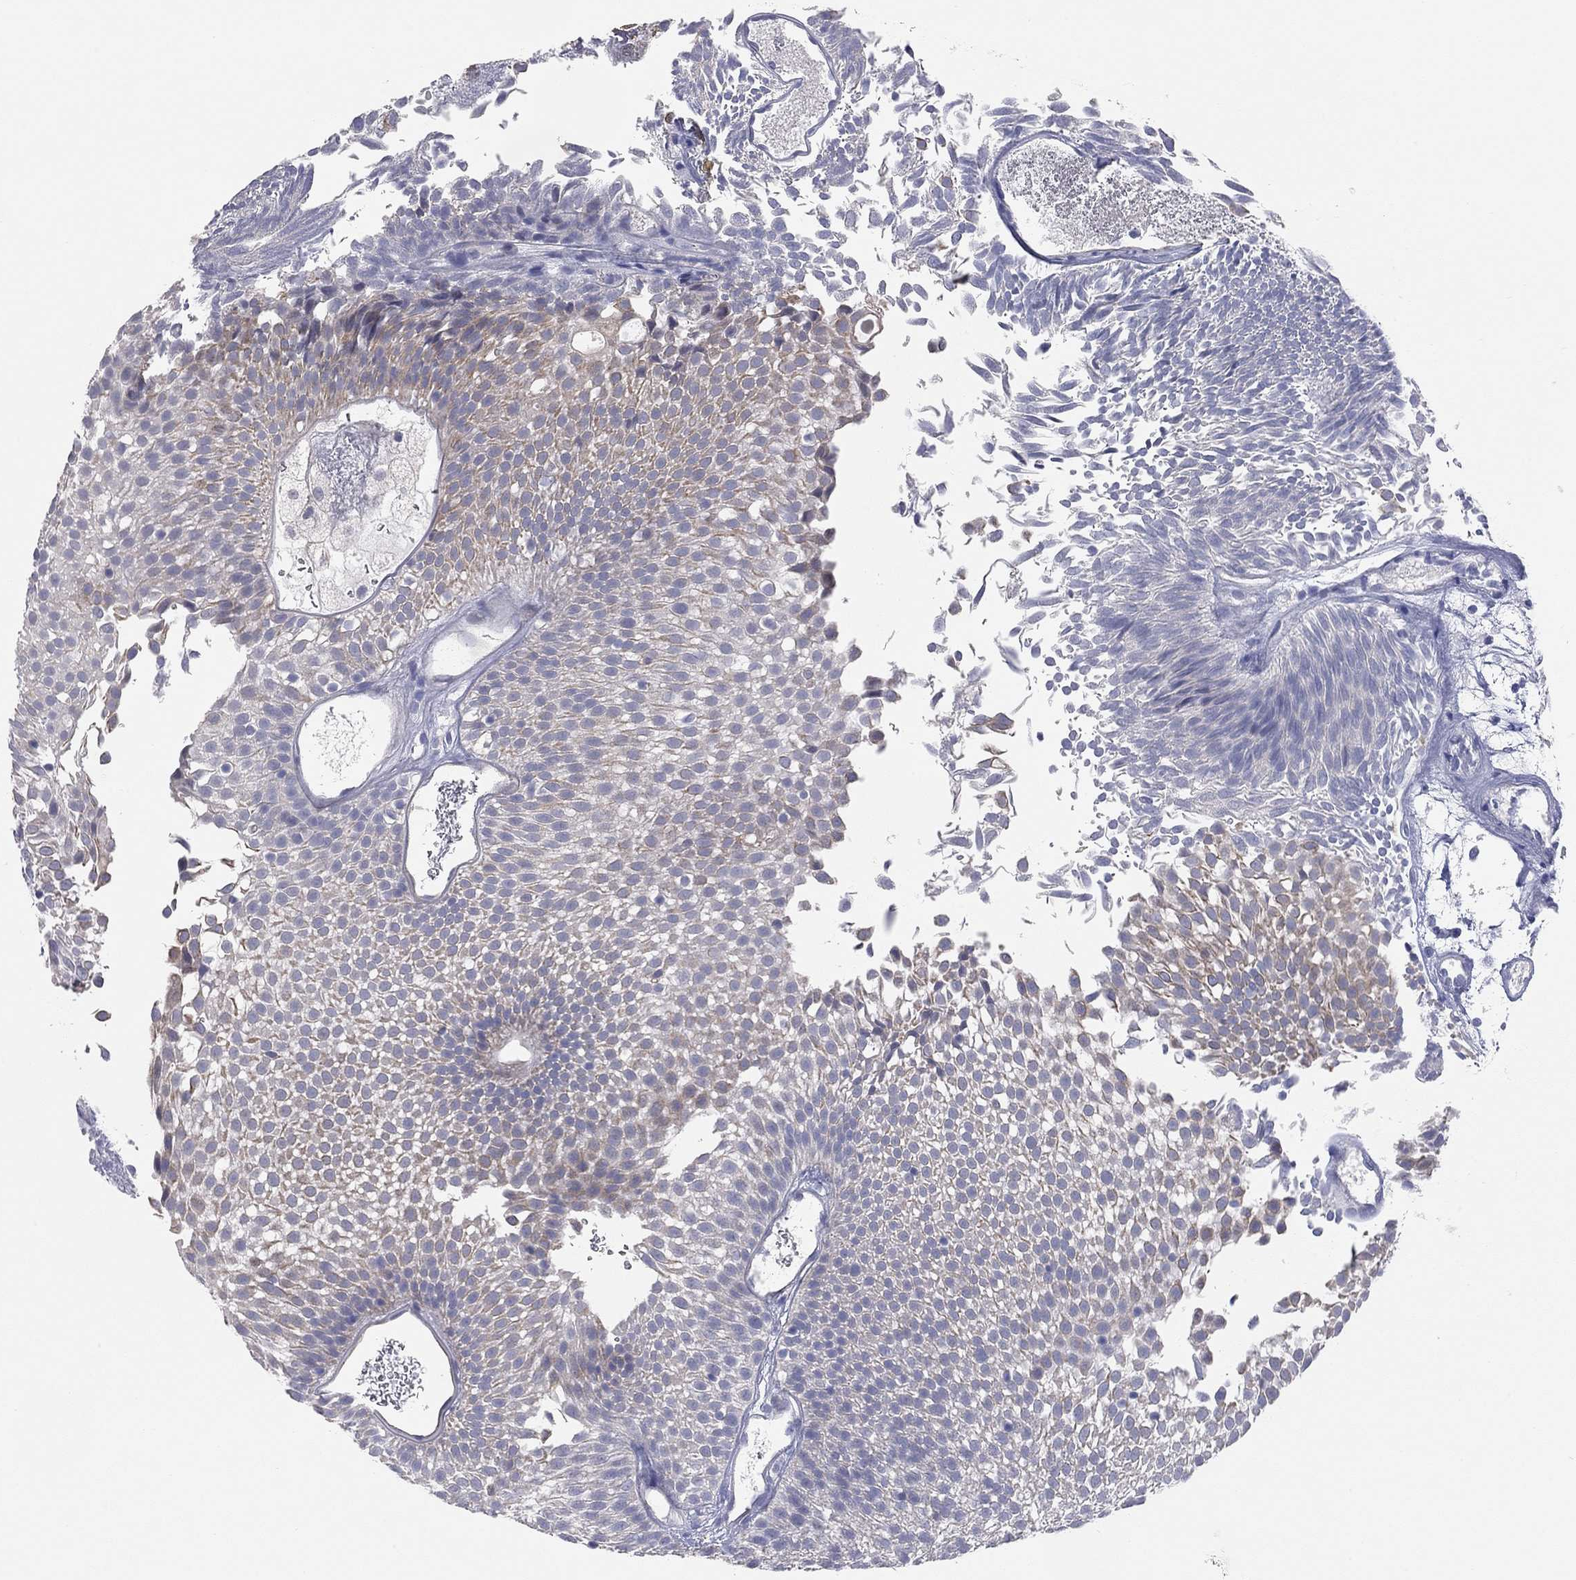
{"staining": {"intensity": "weak", "quantity": ">75%", "location": "cytoplasmic/membranous"}, "tissue": "urothelial cancer", "cell_type": "Tumor cells", "image_type": "cancer", "snomed": [{"axis": "morphology", "description": "Urothelial carcinoma, Low grade"}, {"axis": "topography", "description": "Urinary bladder"}], "caption": "Immunohistochemical staining of human urothelial cancer reveals weak cytoplasmic/membranous protein staining in about >75% of tumor cells. (IHC, brightfield microscopy, high magnification).", "gene": "KCNB1", "patient": {"sex": "male", "age": 52}}